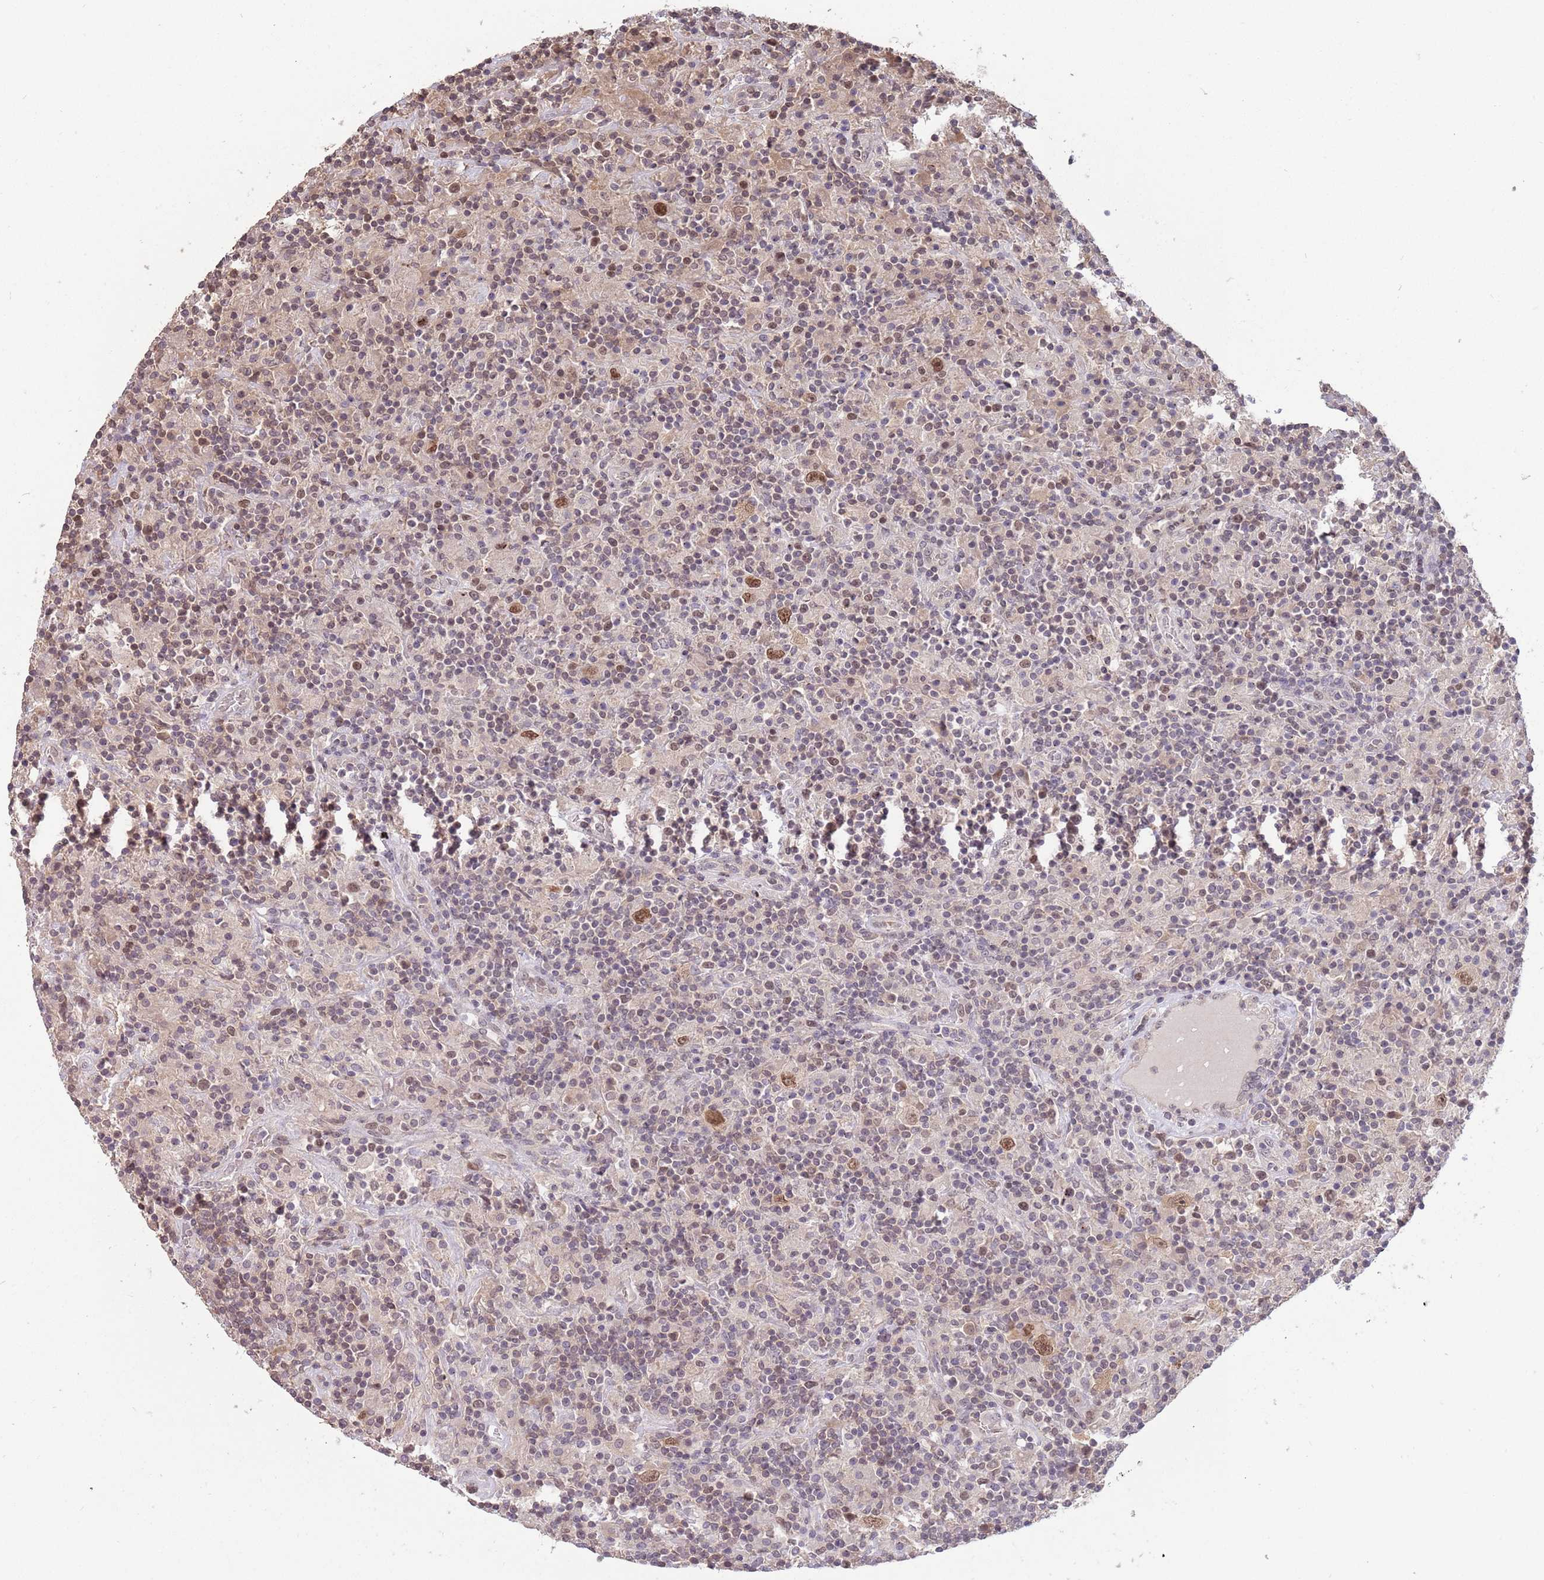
{"staining": {"intensity": "moderate", "quantity": ">75%", "location": "nuclear"}, "tissue": "lymphoma", "cell_type": "Tumor cells", "image_type": "cancer", "snomed": [{"axis": "morphology", "description": "Hodgkin's disease, NOS"}, {"axis": "topography", "description": "Lymph node"}], "caption": "Moderate nuclear expression is appreciated in approximately >75% of tumor cells in lymphoma.", "gene": "SALL1", "patient": {"sex": "male", "age": 70}}